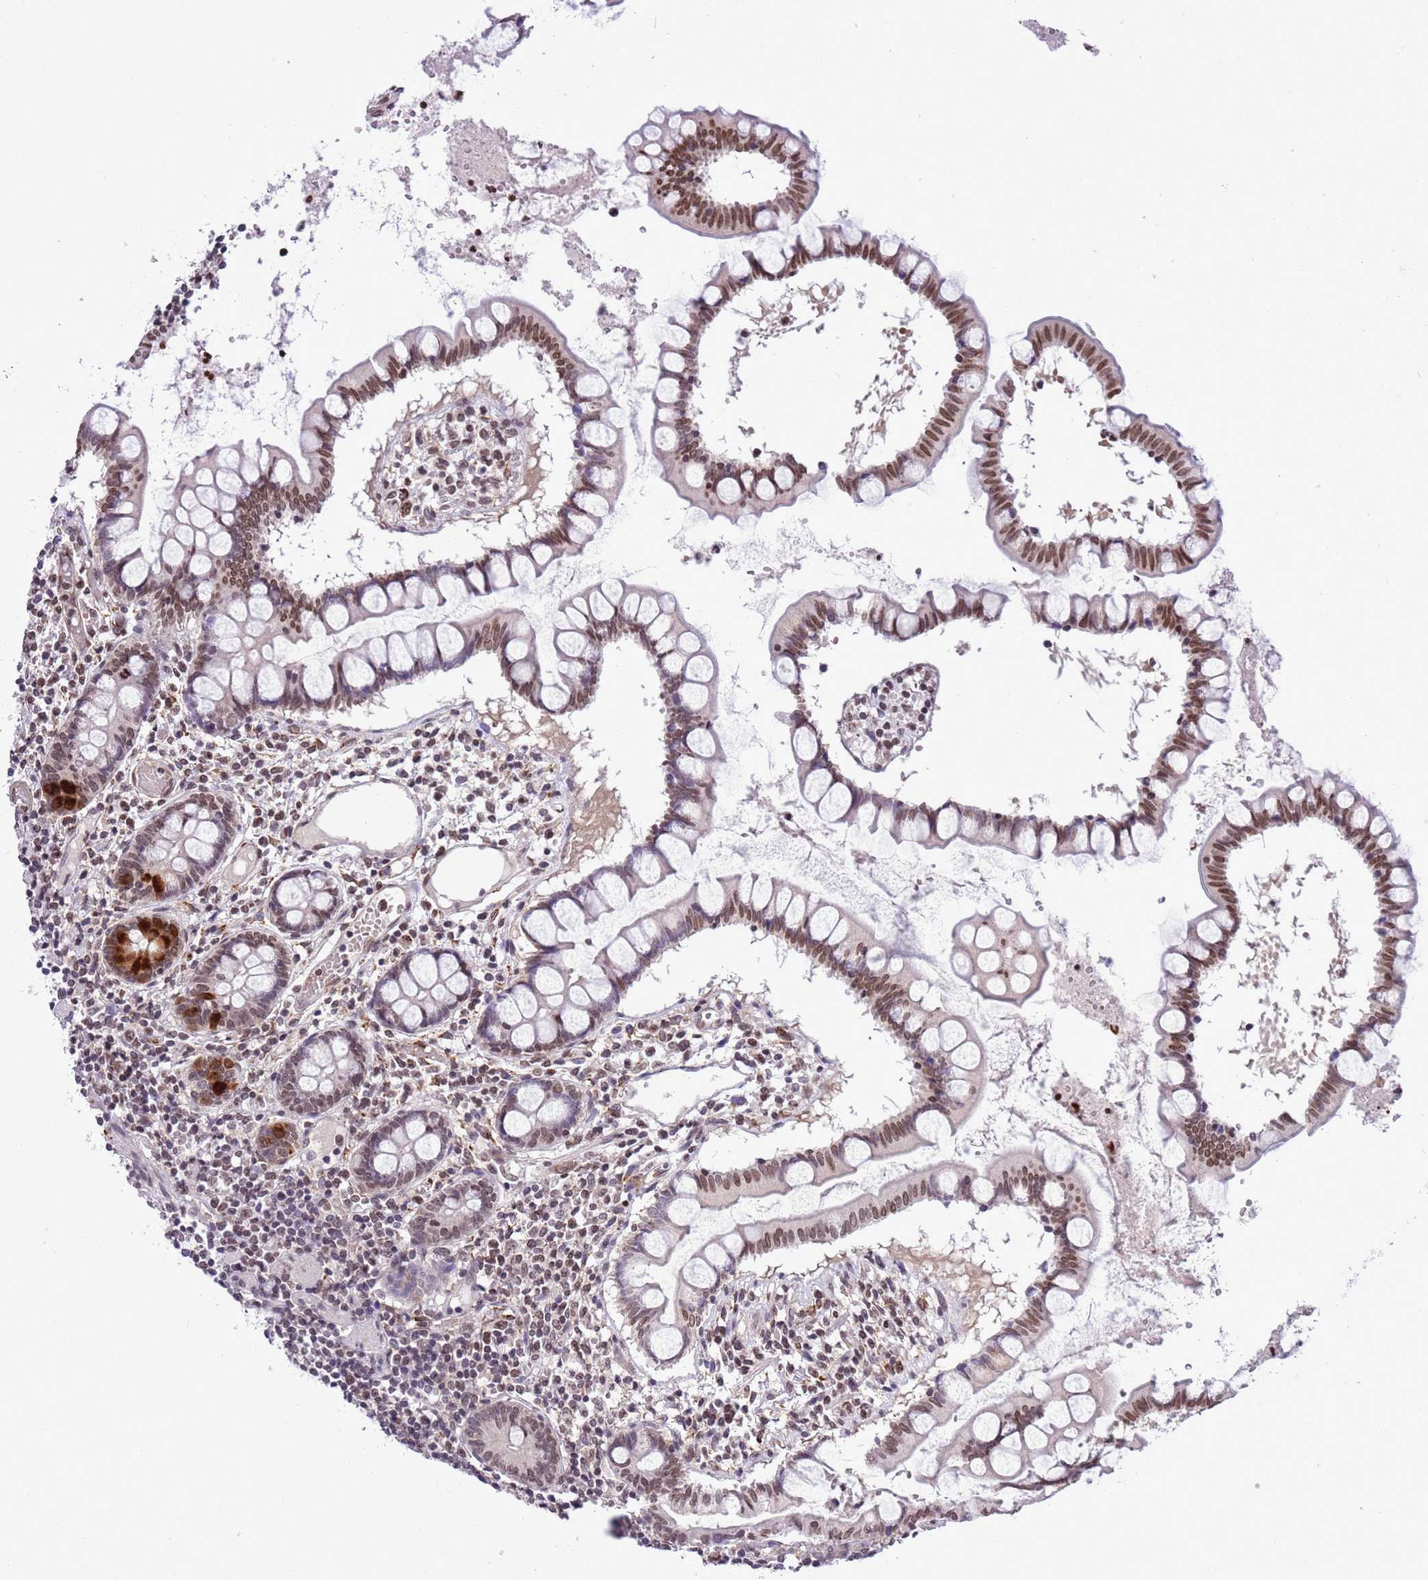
{"staining": {"intensity": "negative", "quantity": "none", "location": "none"}, "tissue": "colon", "cell_type": "Endothelial cells", "image_type": "normal", "snomed": [{"axis": "morphology", "description": "Normal tissue, NOS"}, {"axis": "morphology", "description": "Adenocarcinoma, NOS"}, {"axis": "topography", "description": "Colon"}], "caption": "This is a histopathology image of IHC staining of unremarkable colon, which shows no positivity in endothelial cells. The staining was performed using DAB to visualize the protein expression in brown, while the nuclei were stained in blue with hematoxylin (Magnification: 20x).", "gene": "NRIP1", "patient": {"sex": "female", "age": 55}}